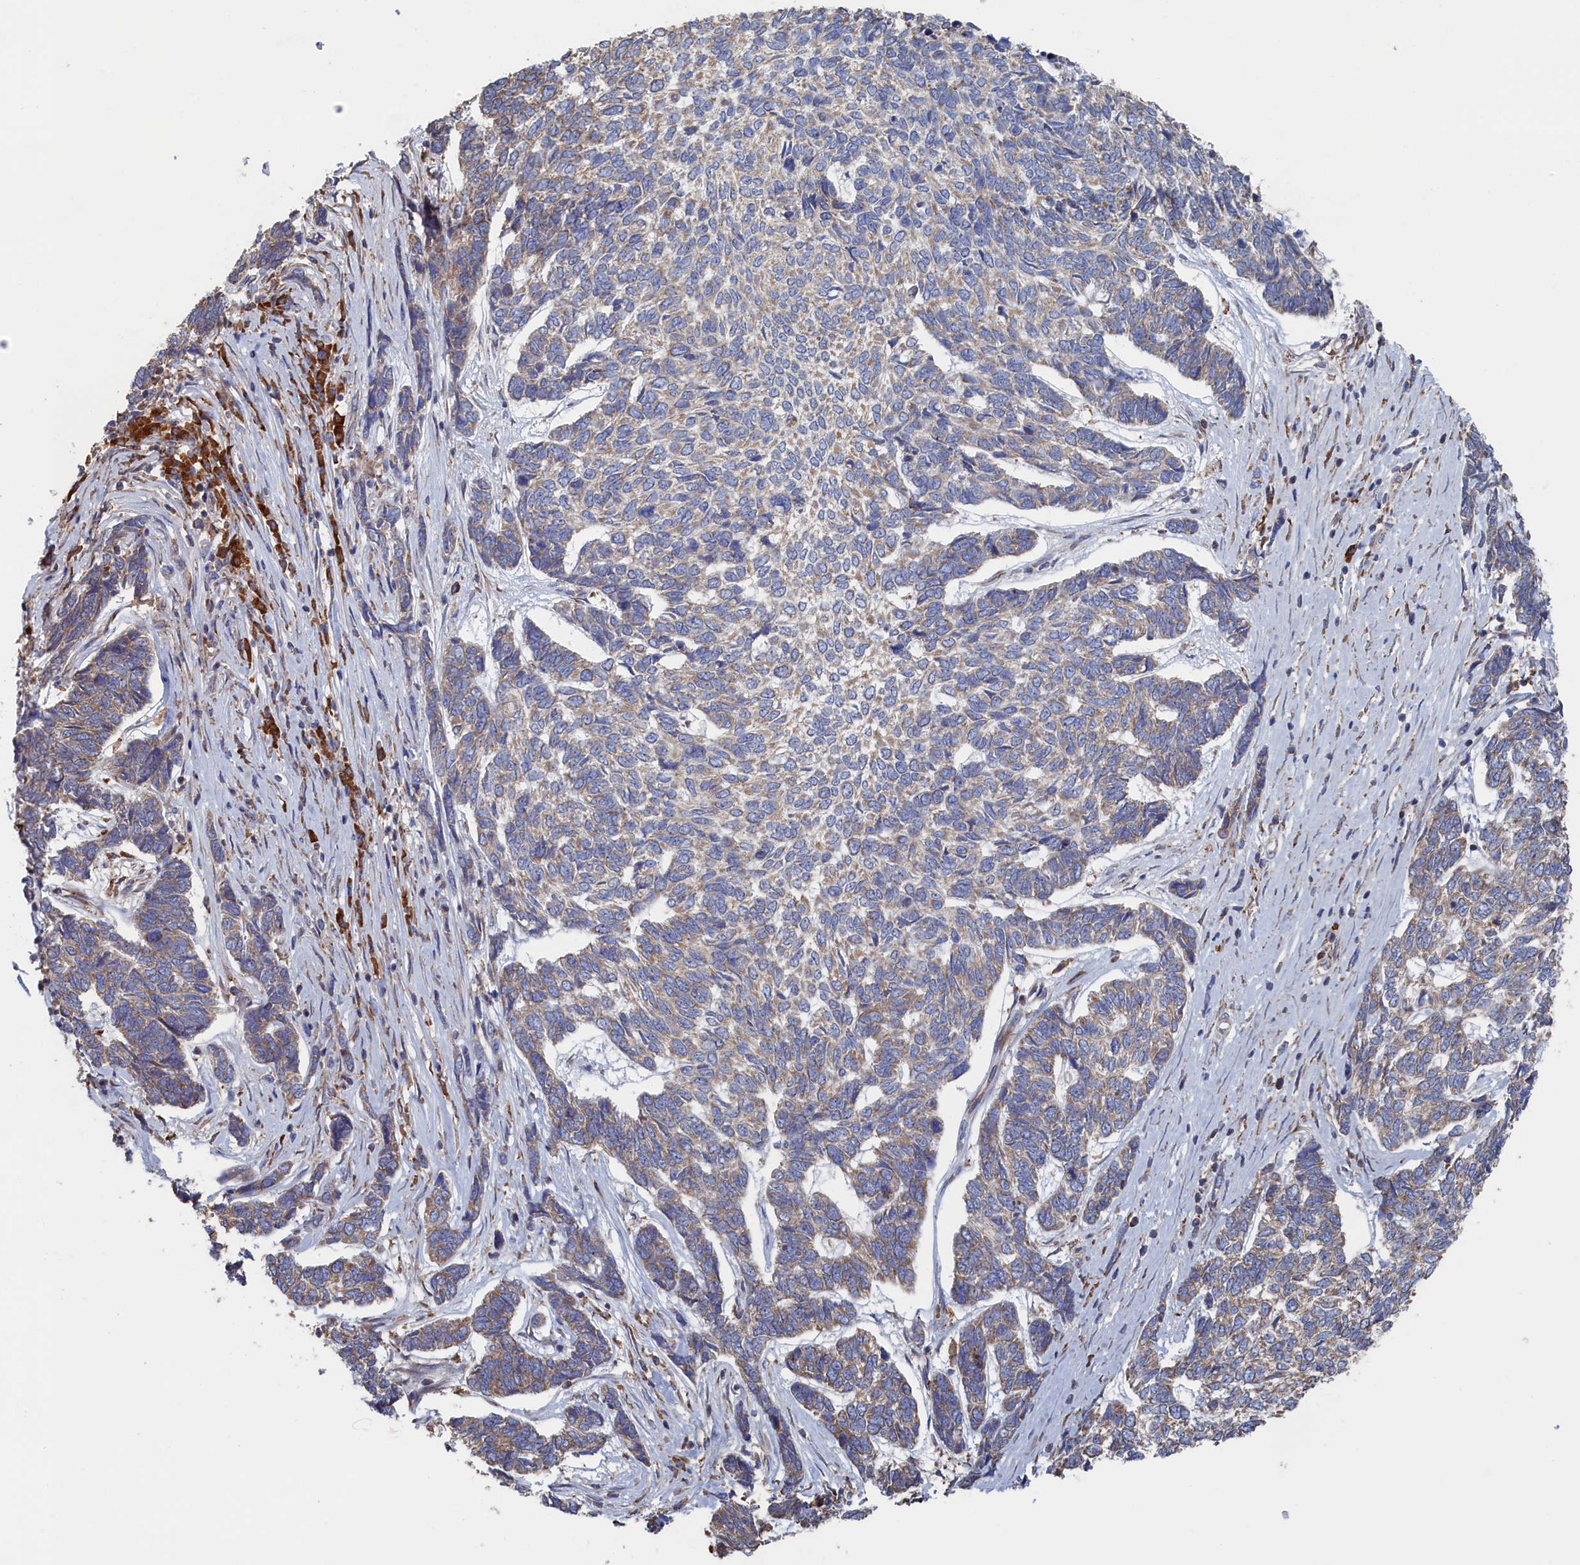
{"staining": {"intensity": "weak", "quantity": "25%-75%", "location": "cytoplasmic/membranous"}, "tissue": "skin cancer", "cell_type": "Tumor cells", "image_type": "cancer", "snomed": [{"axis": "morphology", "description": "Basal cell carcinoma"}, {"axis": "topography", "description": "Skin"}], "caption": "This micrograph demonstrates IHC staining of skin cancer (basal cell carcinoma), with low weak cytoplasmic/membranous expression in approximately 25%-75% of tumor cells.", "gene": "BPIFB6", "patient": {"sex": "female", "age": 65}}